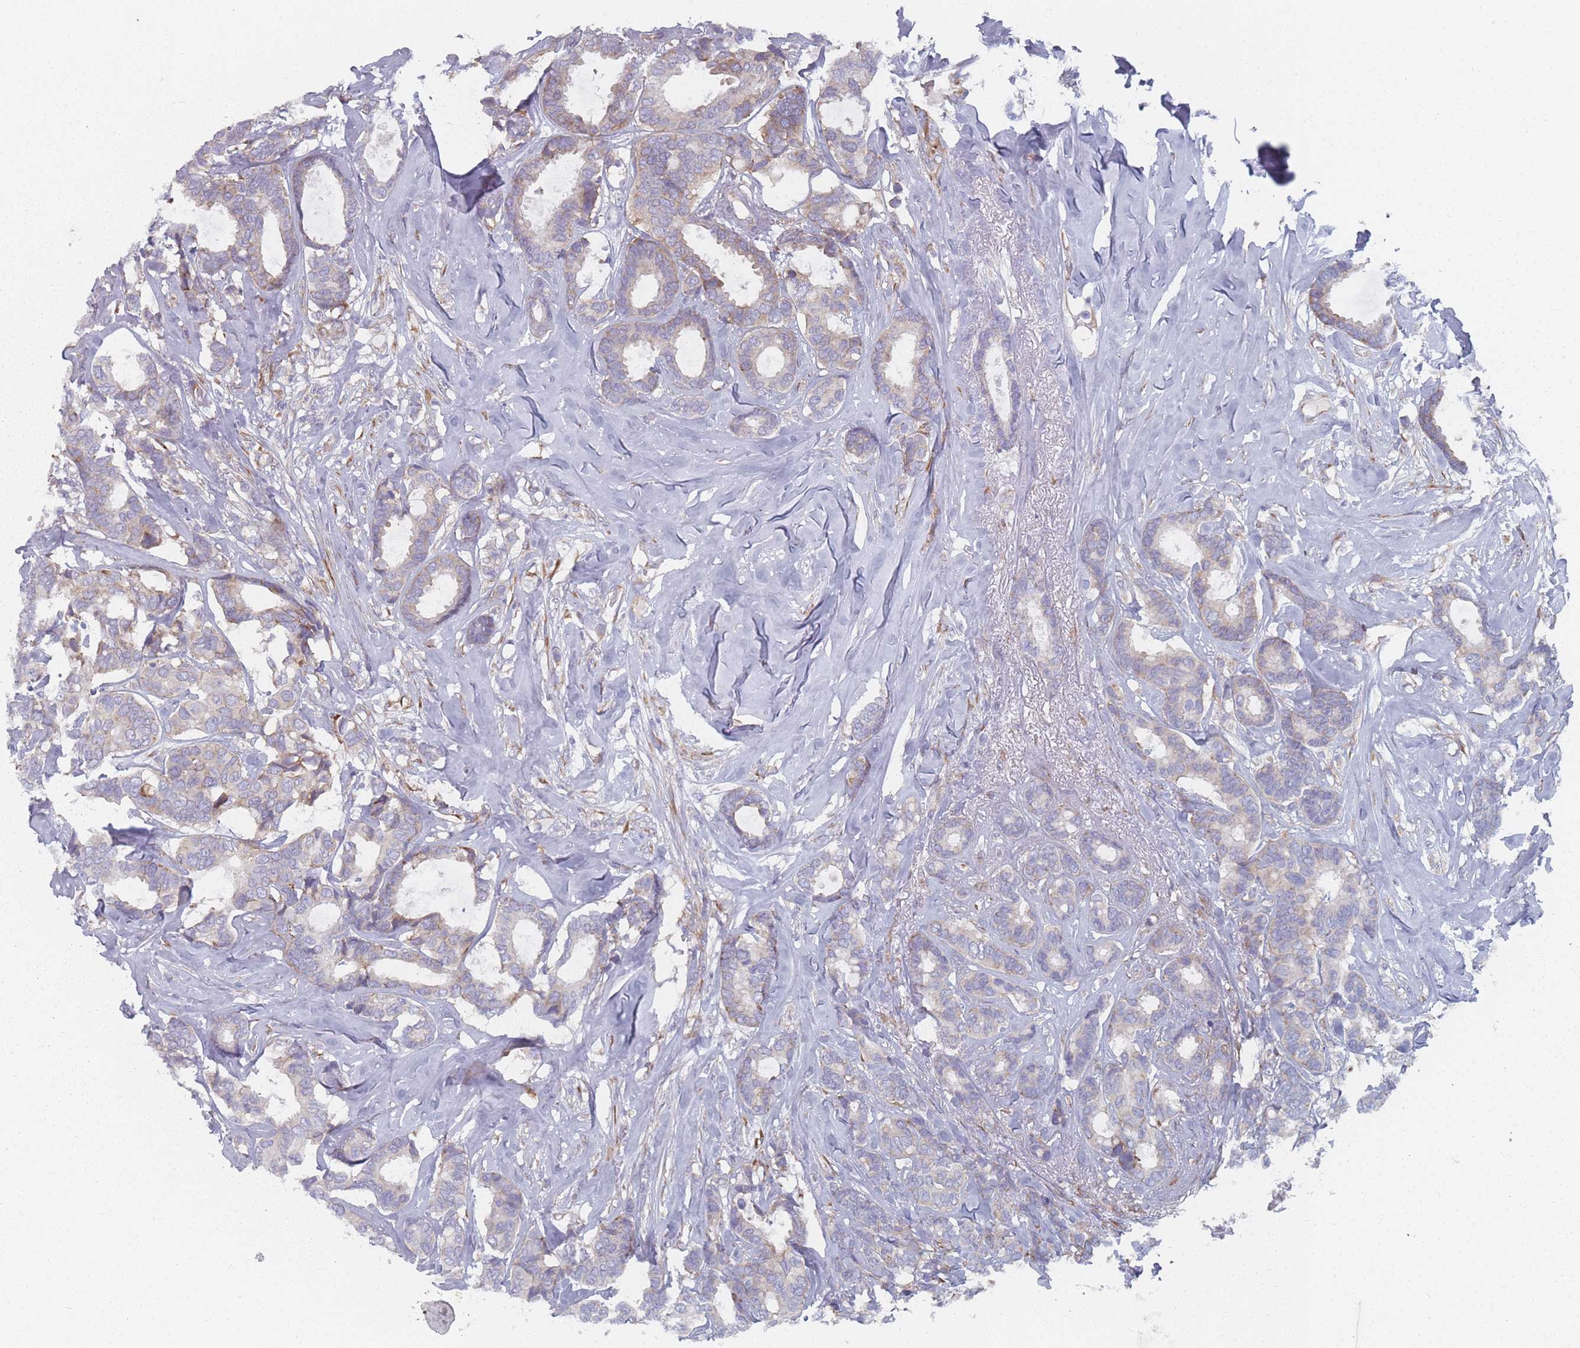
{"staining": {"intensity": "weak", "quantity": "<25%", "location": "cytoplasmic/membranous"}, "tissue": "breast cancer", "cell_type": "Tumor cells", "image_type": "cancer", "snomed": [{"axis": "morphology", "description": "Duct carcinoma"}, {"axis": "topography", "description": "Breast"}], "caption": "There is no significant positivity in tumor cells of breast invasive ductal carcinoma.", "gene": "CACNG5", "patient": {"sex": "female", "age": 87}}